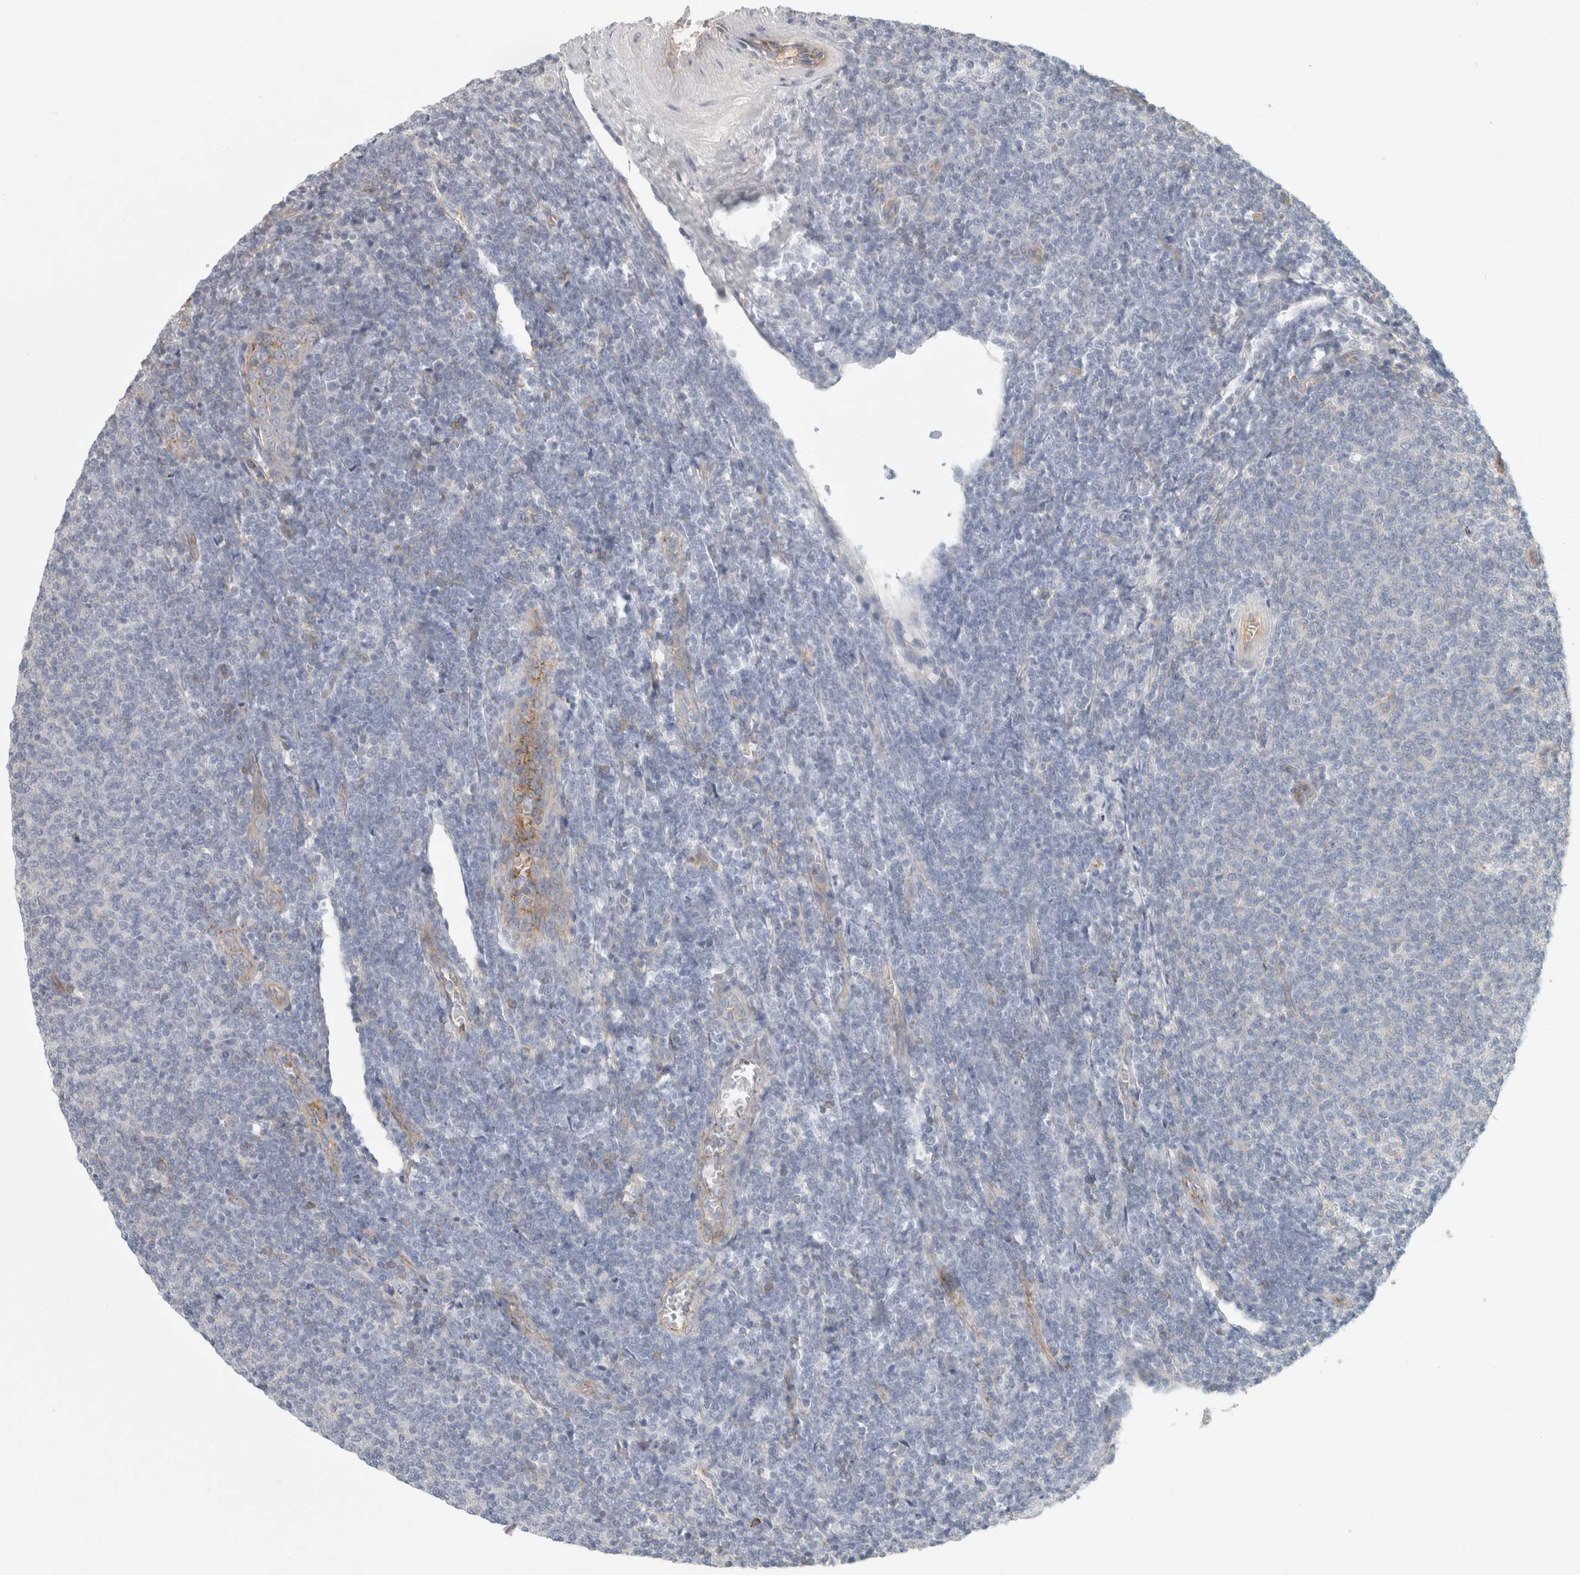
{"staining": {"intensity": "negative", "quantity": "none", "location": "none"}, "tissue": "lymphoma", "cell_type": "Tumor cells", "image_type": "cancer", "snomed": [{"axis": "morphology", "description": "Malignant lymphoma, non-Hodgkin's type, Low grade"}, {"axis": "topography", "description": "Lymph node"}], "caption": "High power microscopy micrograph of an immunohistochemistry photomicrograph of lymphoma, revealing no significant positivity in tumor cells.", "gene": "RASAL2", "patient": {"sex": "male", "age": 66}}